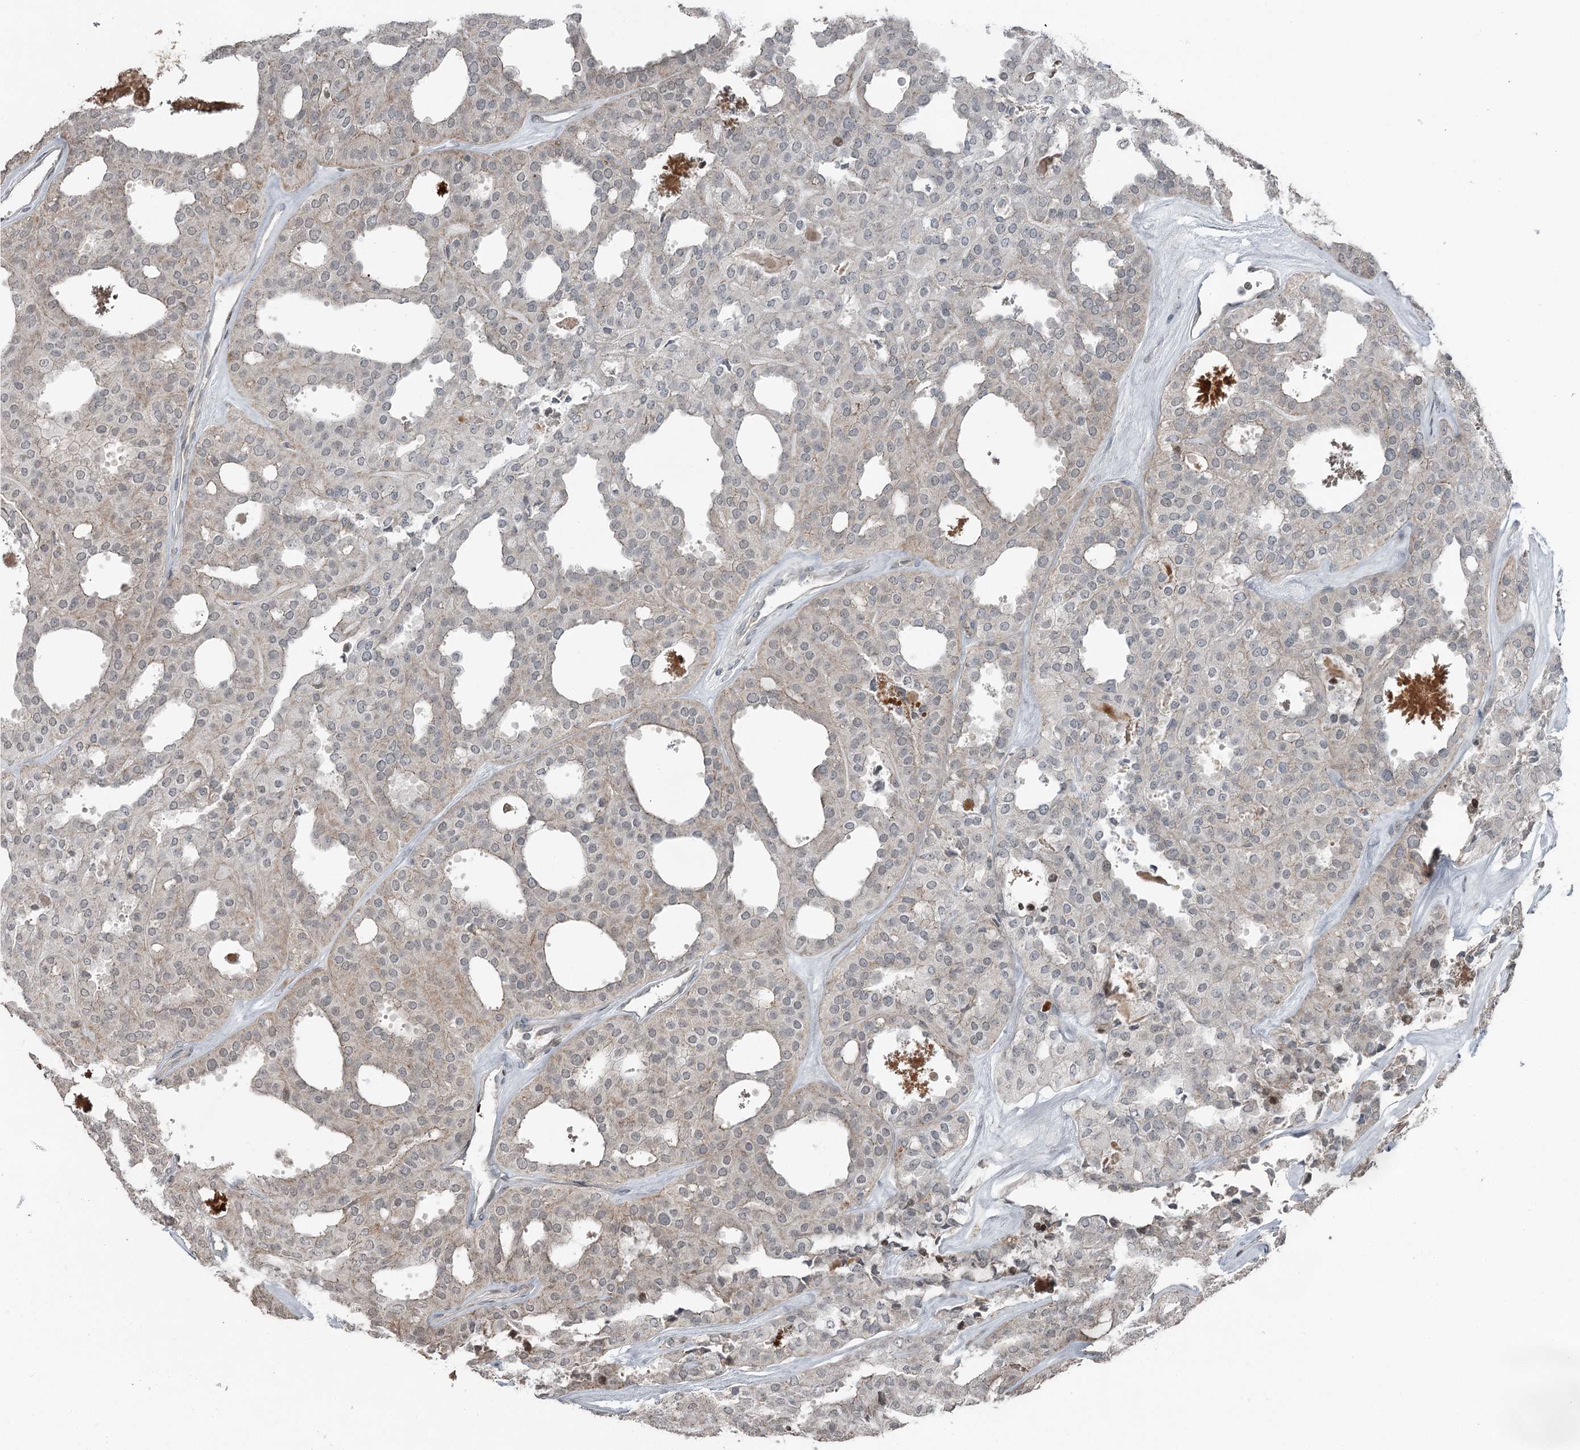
{"staining": {"intensity": "weak", "quantity": "<25%", "location": "cytoplasmic/membranous"}, "tissue": "thyroid cancer", "cell_type": "Tumor cells", "image_type": "cancer", "snomed": [{"axis": "morphology", "description": "Follicular adenoma carcinoma, NOS"}, {"axis": "topography", "description": "Thyroid gland"}], "caption": "The micrograph demonstrates no staining of tumor cells in thyroid cancer.", "gene": "RASSF8", "patient": {"sex": "male", "age": 75}}